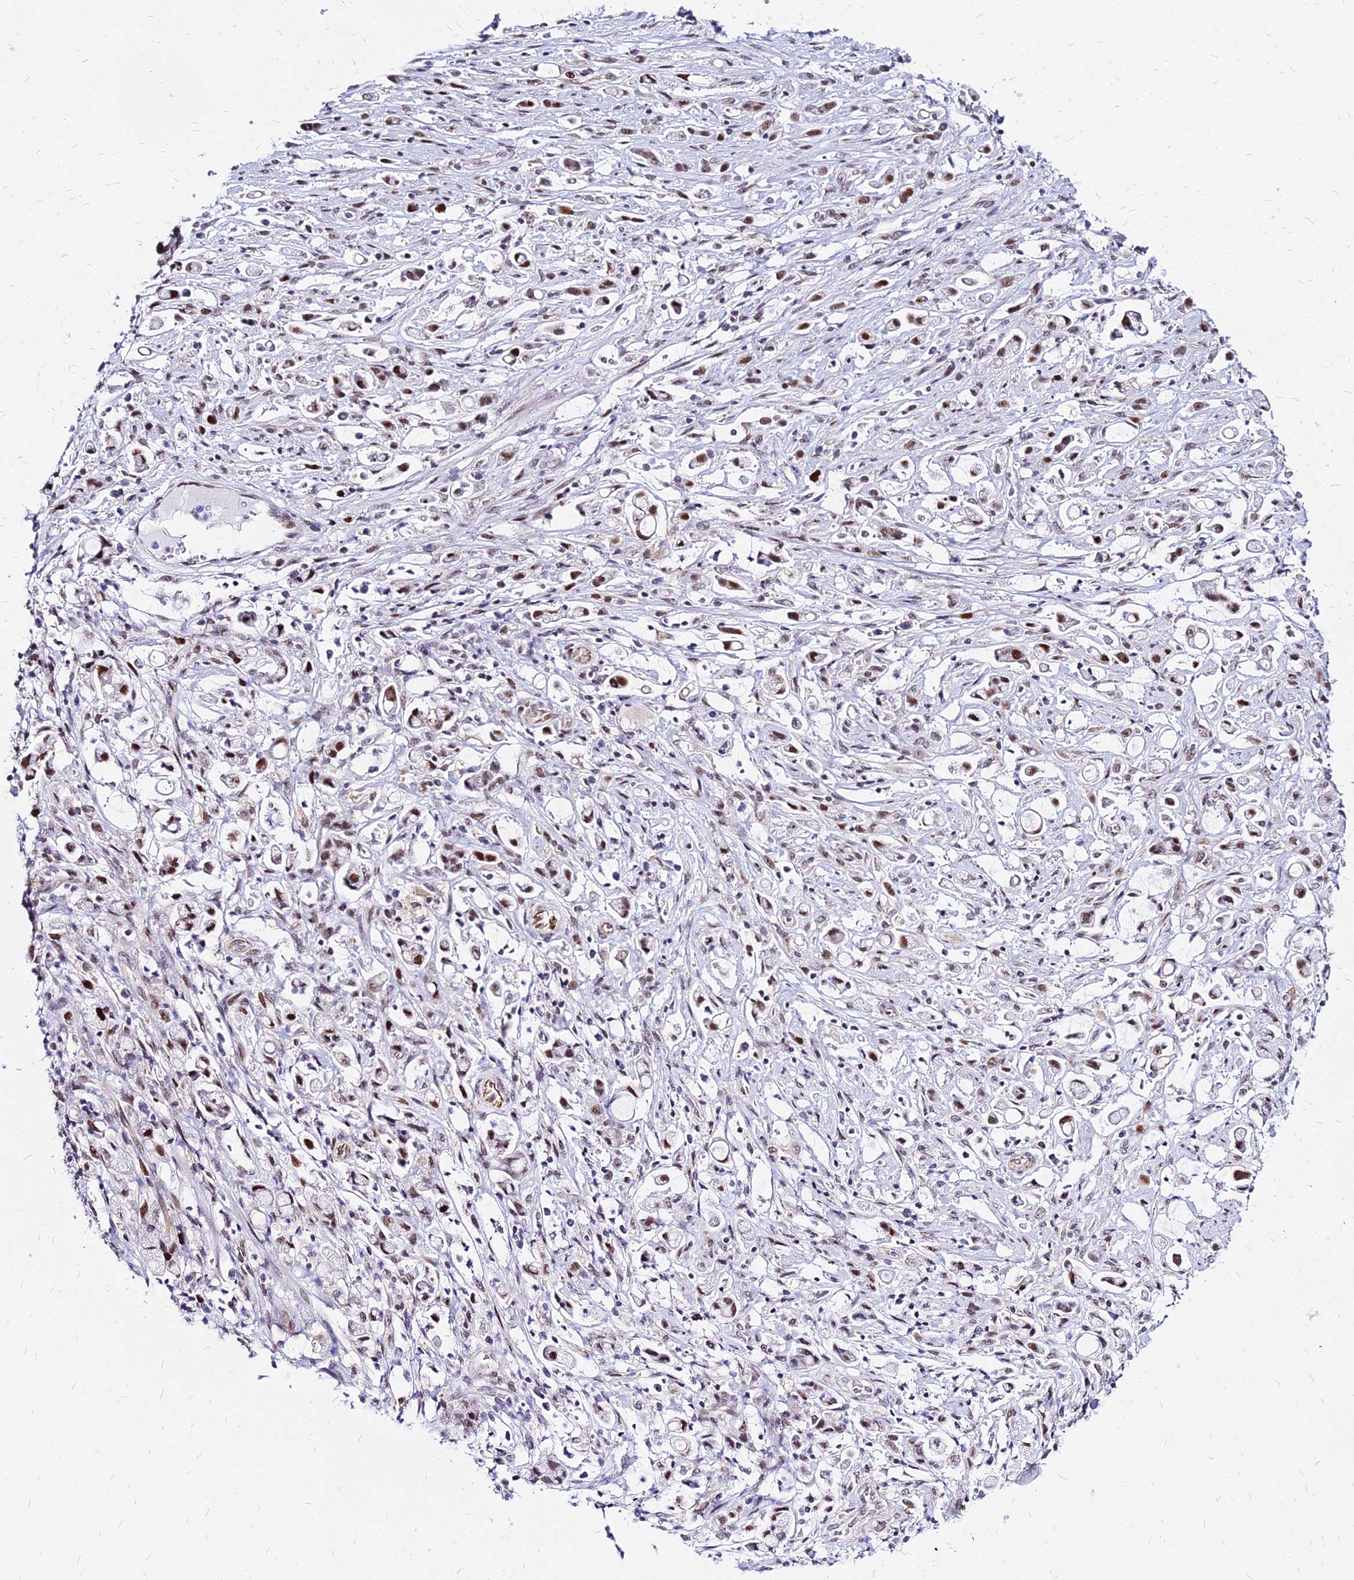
{"staining": {"intensity": "moderate", "quantity": "25%-75%", "location": "nuclear"}, "tissue": "stomach cancer", "cell_type": "Tumor cells", "image_type": "cancer", "snomed": [{"axis": "morphology", "description": "Adenocarcinoma, NOS"}, {"axis": "topography", "description": "Stomach"}], "caption": "Tumor cells demonstrate moderate nuclear expression in about 25%-75% of cells in stomach cancer.", "gene": "FDX2", "patient": {"sex": "female", "age": 60}}